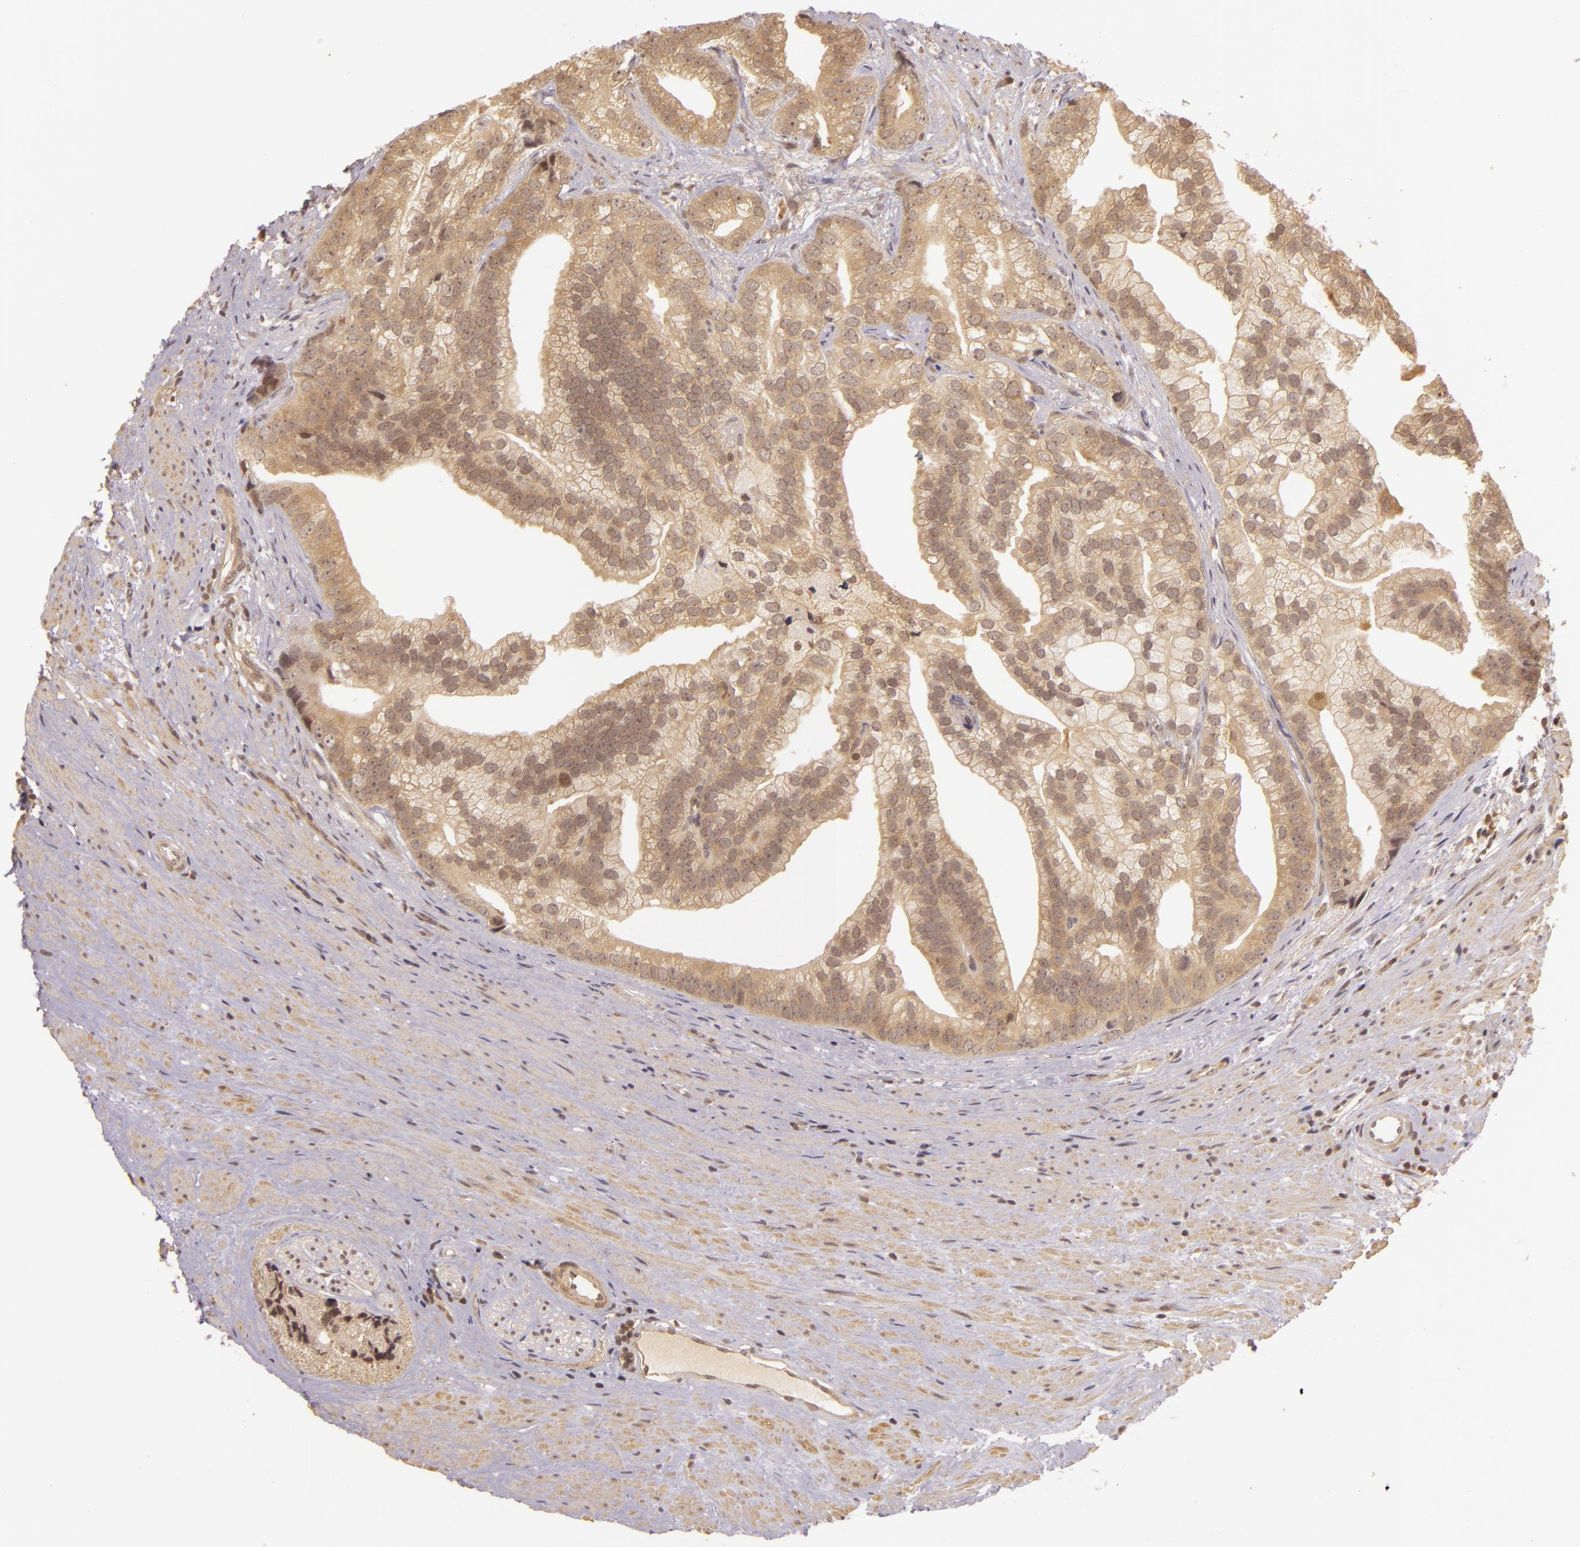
{"staining": {"intensity": "weak", "quantity": ">75%", "location": "cytoplasmic/membranous"}, "tissue": "prostate cancer", "cell_type": "Tumor cells", "image_type": "cancer", "snomed": [{"axis": "morphology", "description": "Adenocarcinoma, Low grade"}, {"axis": "topography", "description": "Prostate"}], "caption": "Prostate cancer stained with immunohistochemistry exhibits weak cytoplasmic/membranous positivity in about >75% of tumor cells. Nuclei are stained in blue.", "gene": "TXNRD2", "patient": {"sex": "male", "age": 71}}